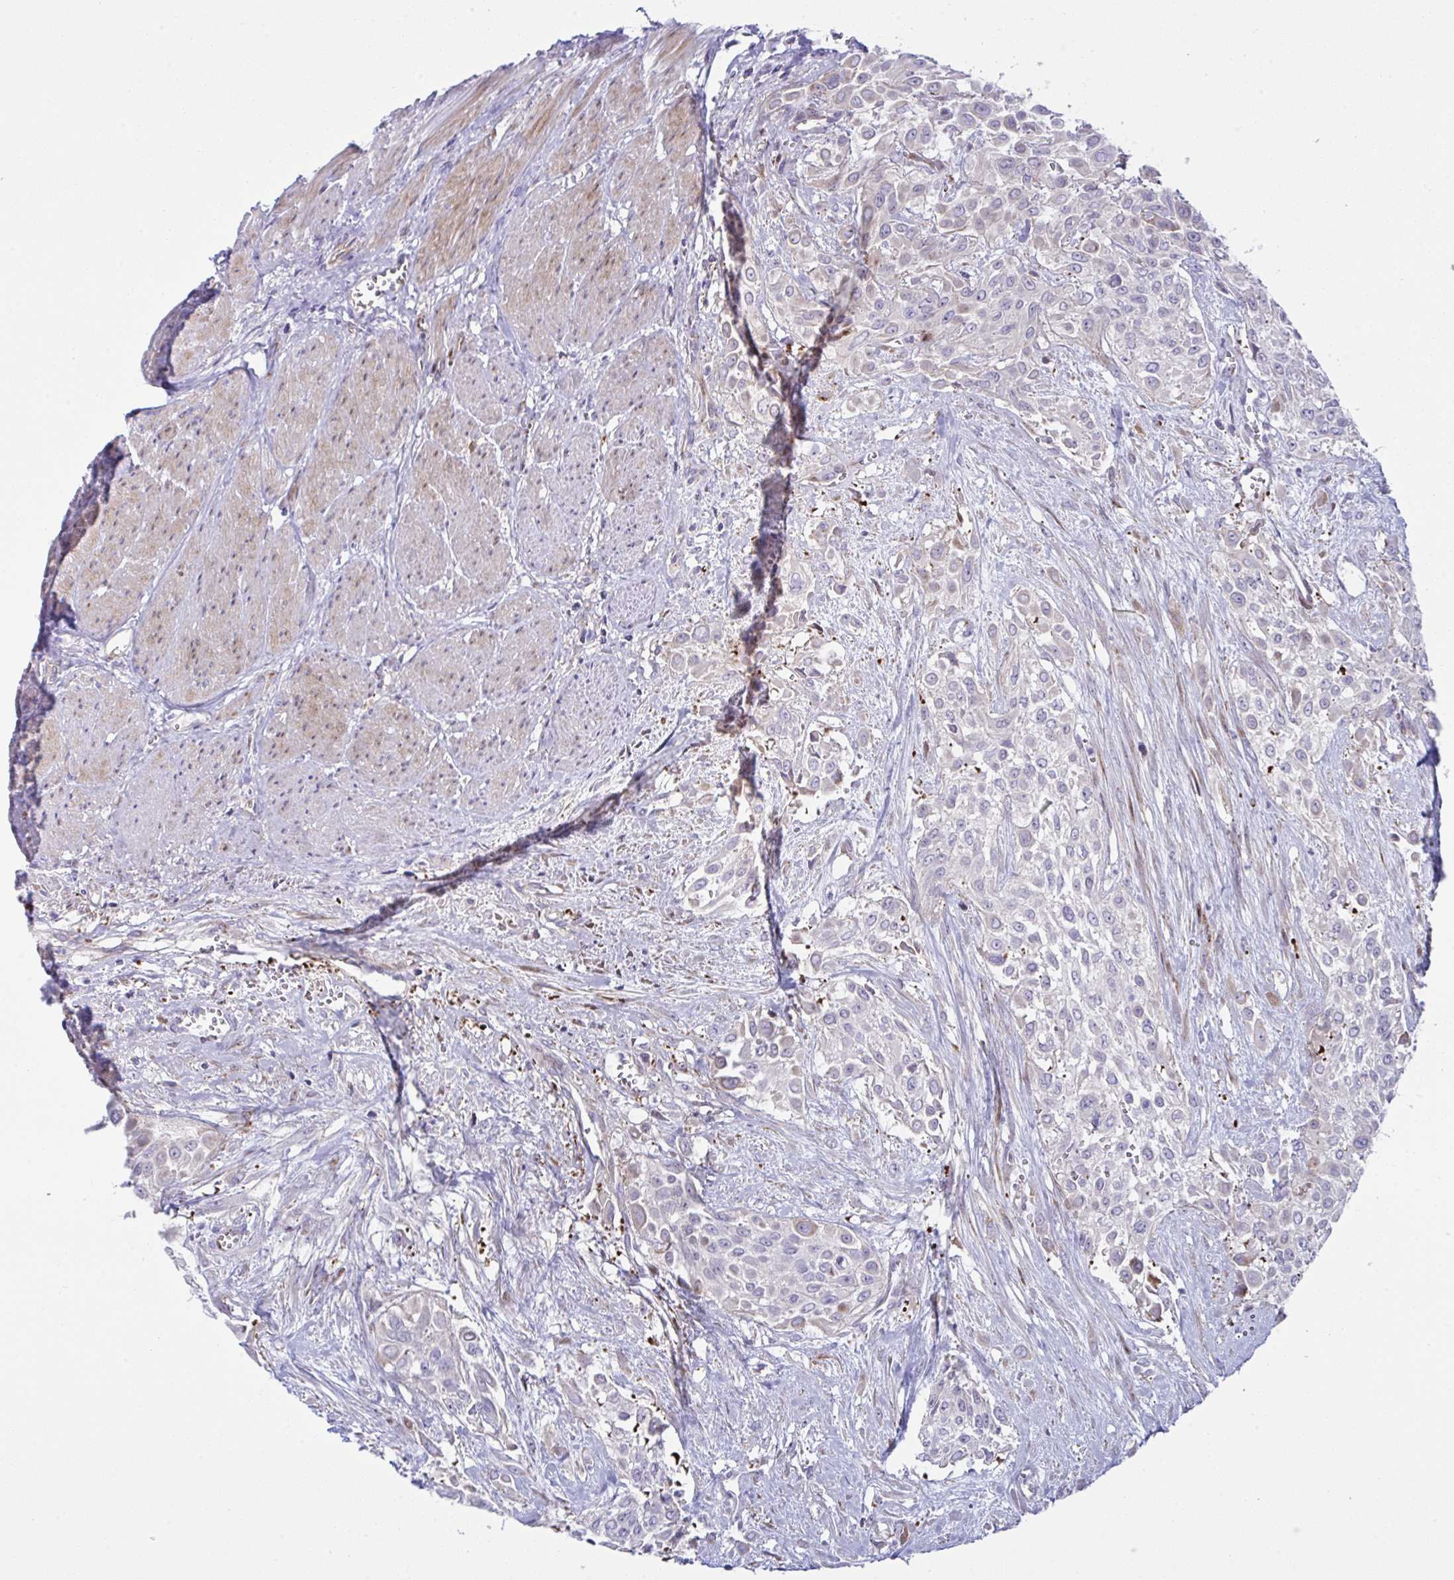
{"staining": {"intensity": "negative", "quantity": "none", "location": "none"}, "tissue": "urothelial cancer", "cell_type": "Tumor cells", "image_type": "cancer", "snomed": [{"axis": "morphology", "description": "Urothelial carcinoma, High grade"}, {"axis": "topography", "description": "Urinary bladder"}], "caption": "This micrograph is of urothelial cancer stained with immunohistochemistry (IHC) to label a protein in brown with the nuclei are counter-stained blue. There is no positivity in tumor cells. (DAB IHC, high magnification).", "gene": "ZNF713", "patient": {"sex": "male", "age": 57}}